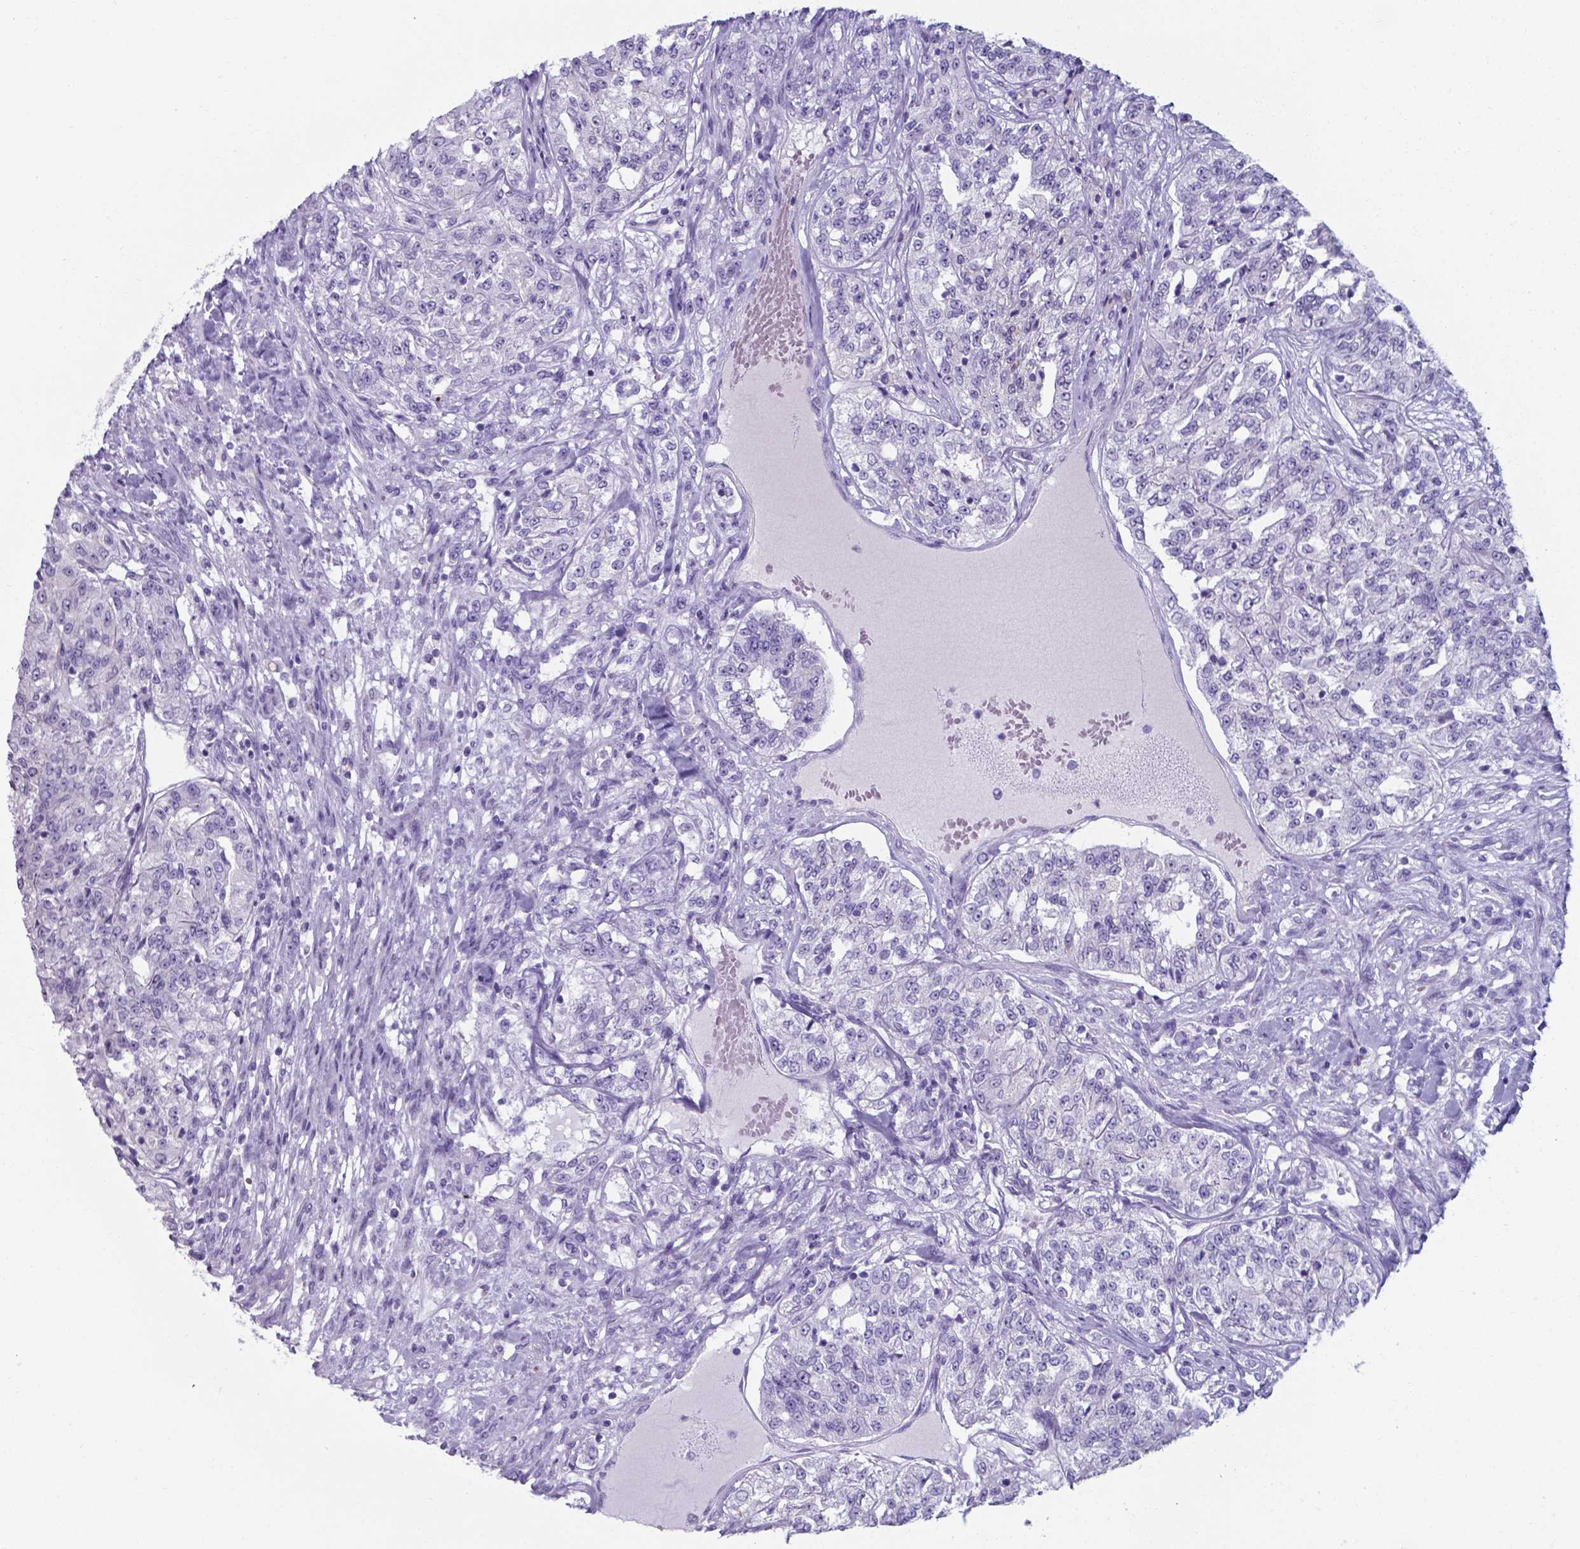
{"staining": {"intensity": "negative", "quantity": "none", "location": "none"}, "tissue": "renal cancer", "cell_type": "Tumor cells", "image_type": "cancer", "snomed": [{"axis": "morphology", "description": "Adenocarcinoma, NOS"}, {"axis": "topography", "description": "Kidney"}], "caption": "IHC of renal cancer (adenocarcinoma) displays no expression in tumor cells.", "gene": "AP5B1", "patient": {"sex": "female", "age": 63}}